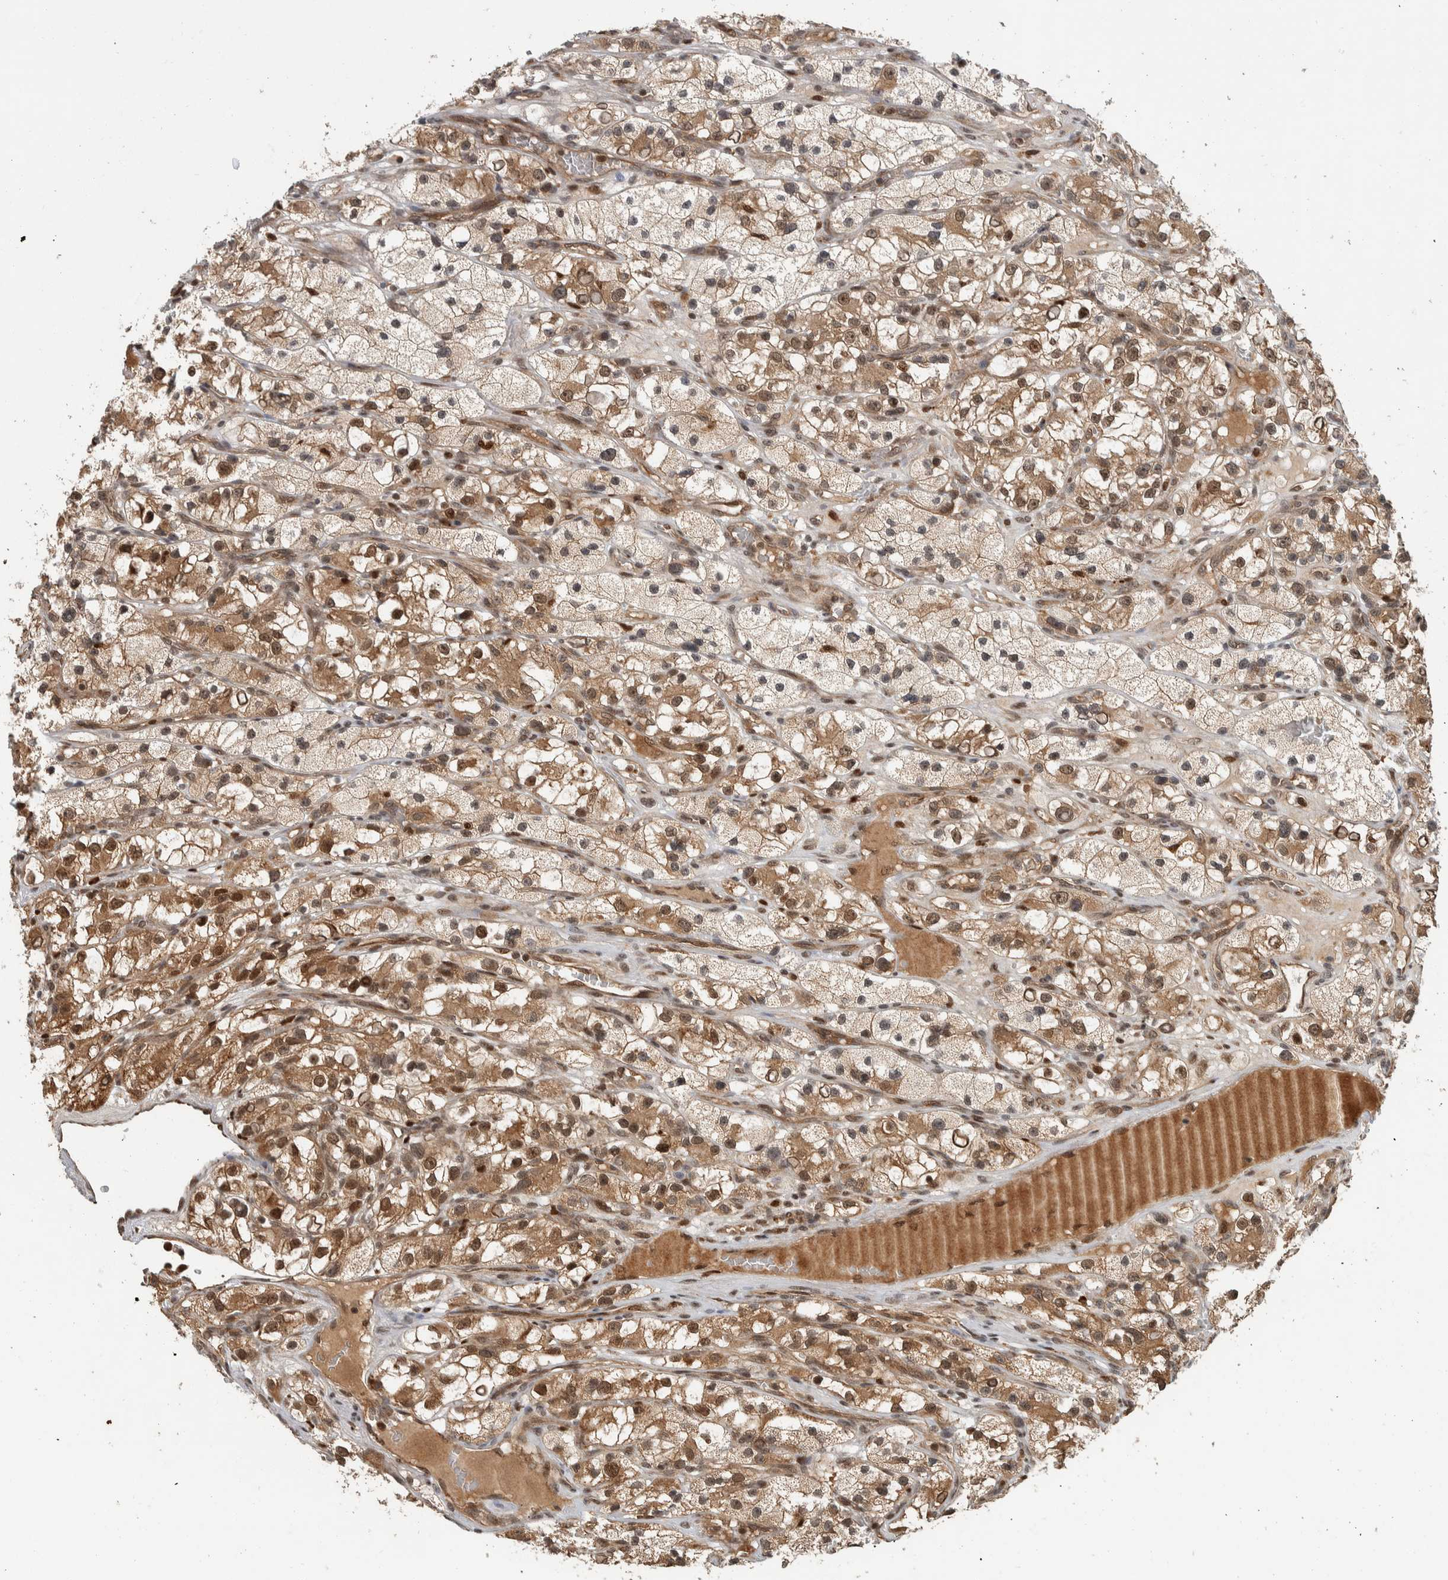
{"staining": {"intensity": "moderate", "quantity": ">75%", "location": "cytoplasmic/membranous,nuclear"}, "tissue": "renal cancer", "cell_type": "Tumor cells", "image_type": "cancer", "snomed": [{"axis": "morphology", "description": "Adenocarcinoma, NOS"}, {"axis": "topography", "description": "Kidney"}], "caption": "The photomicrograph reveals a brown stain indicating the presence of a protein in the cytoplasmic/membranous and nuclear of tumor cells in adenocarcinoma (renal). (Stains: DAB in brown, nuclei in blue, Microscopy: brightfield microscopy at high magnification).", "gene": "RPS6KA4", "patient": {"sex": "female", "age": 57}}